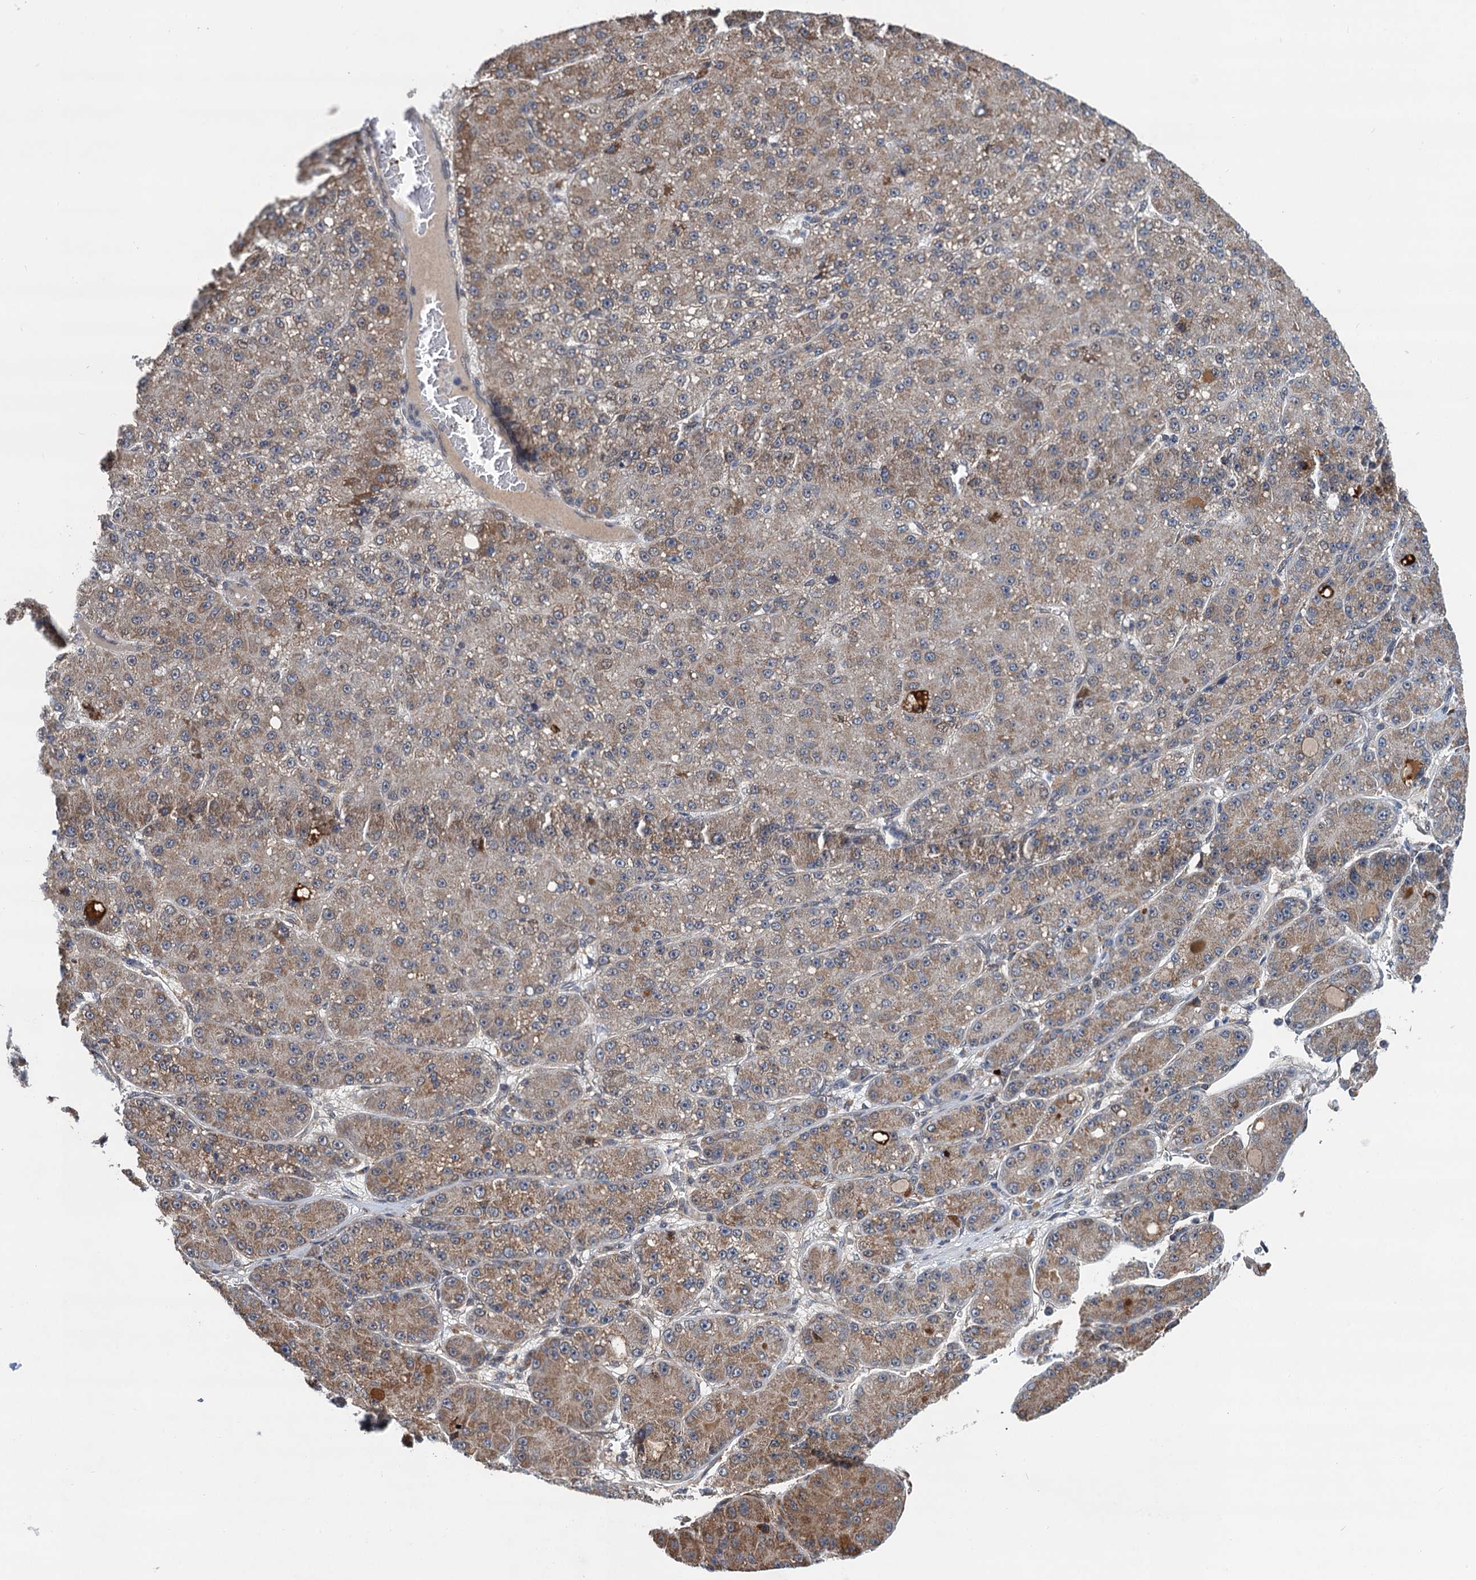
{"staining": {"intensity": "moderate", "quantity": ">75%", "location": "cytoplasmic/membranous"}, "tissue": "liver cancer", "cell_type": "Tumor cells", "image_type": "cancer", "snomed": [{"axis": "morphology", "description": "Carcinoma, Hepatocellular, NOS"}, {"axis": "topography", "description": "Liver"}], "caption": "Liver hepatocellular carcinoma stained with a protein marker shows moderate staining in tumor cells.", "gene": "CMPK2", "patient": {"sex": "male", "age": 67}}